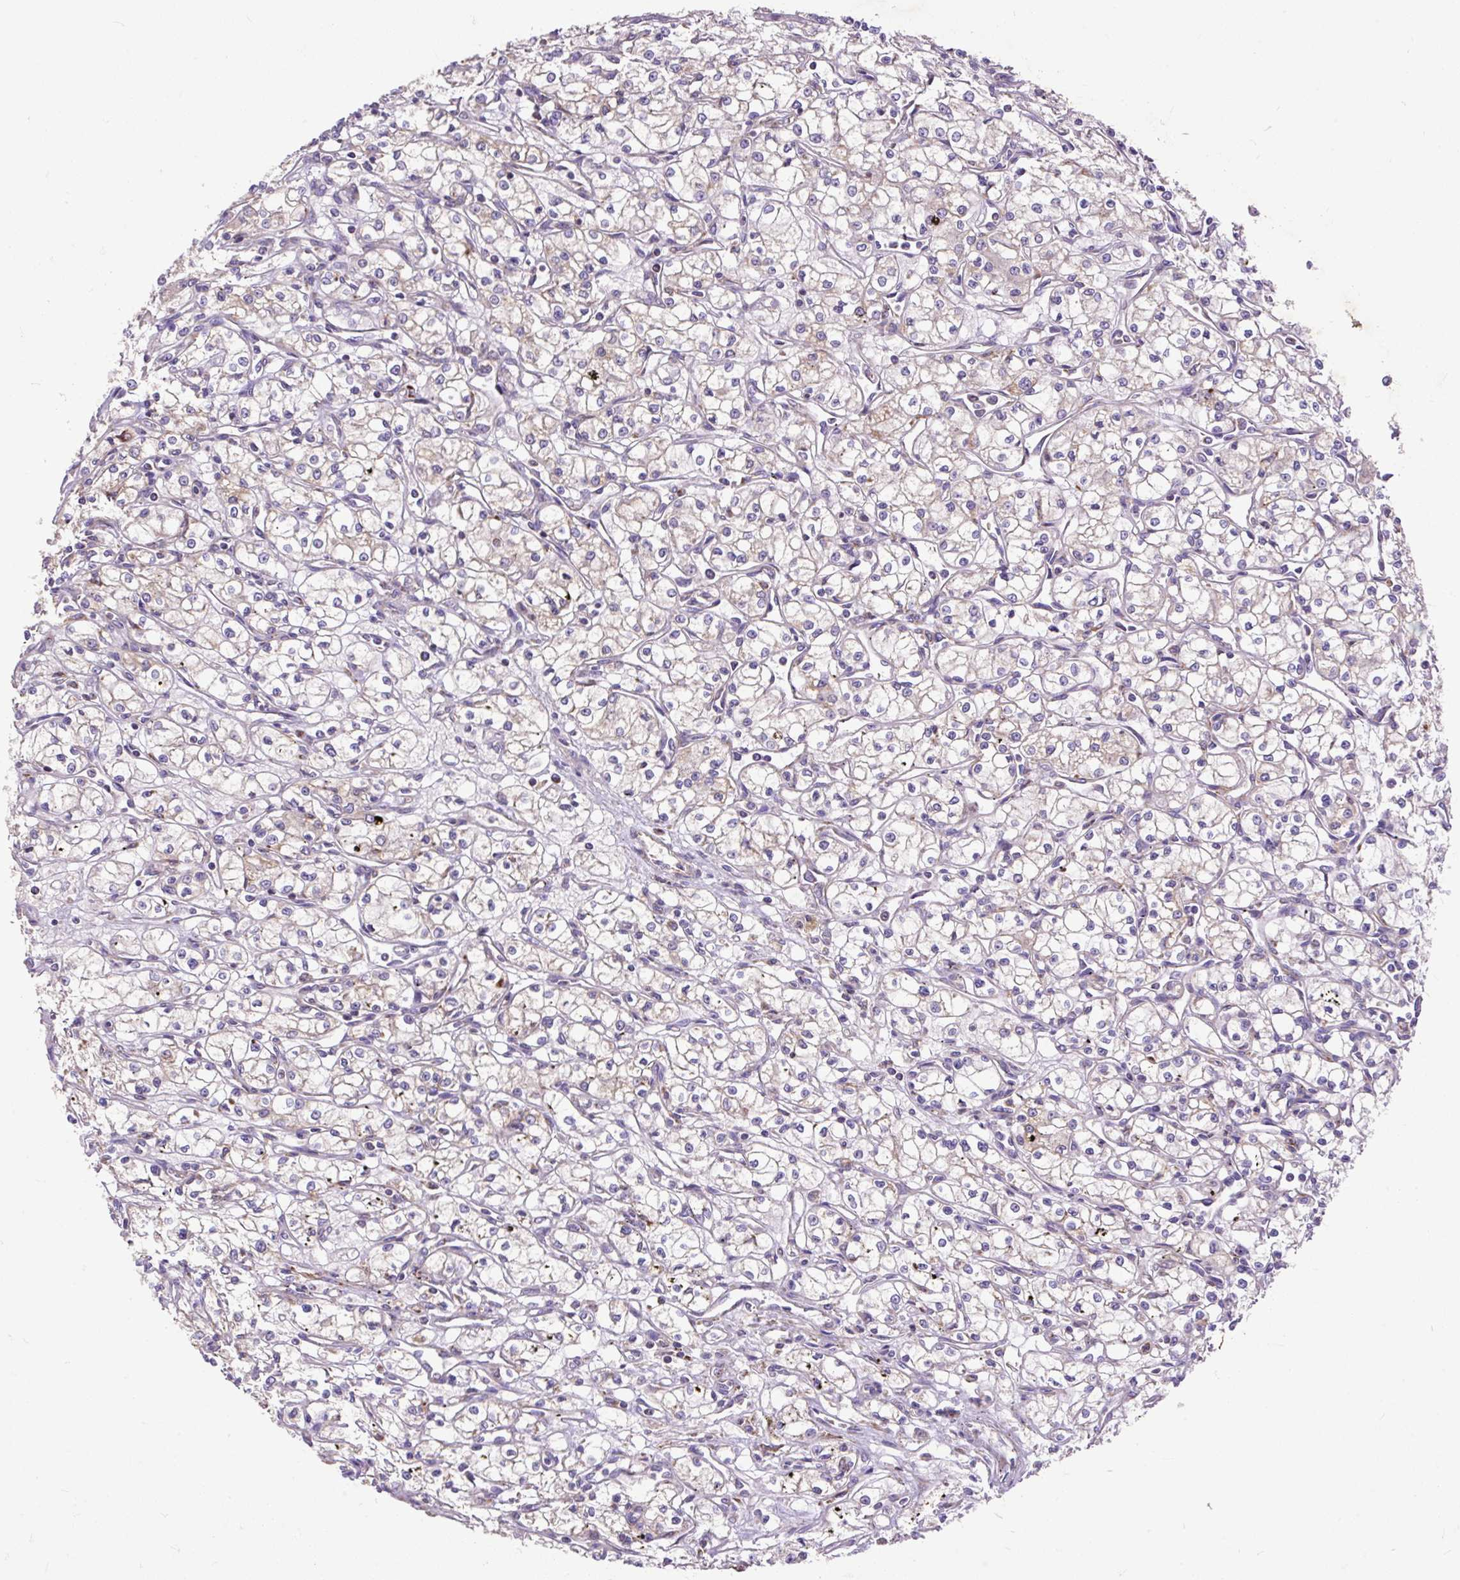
{"staining": {"intensity": "weak", "quantity": "<25%", "location": "cytoplasmic/membranous"}, "tissue": "renal cancer", "cell_type": "Tumor cells", "image_type": "cancer", "snomed": [{"axis": "morphology", "description": "Adenocarcinoma, NOS"}, {"axis": "topography", "description": "Kidney"}], "caption": "This is an immunohistochemistry (IHC) photomicrograph of renal cancer (adenocarcinoma). There is no expression in tumor cells.", "gene": "TOMM40", "patient": {"sex": "male", "age": 59}}